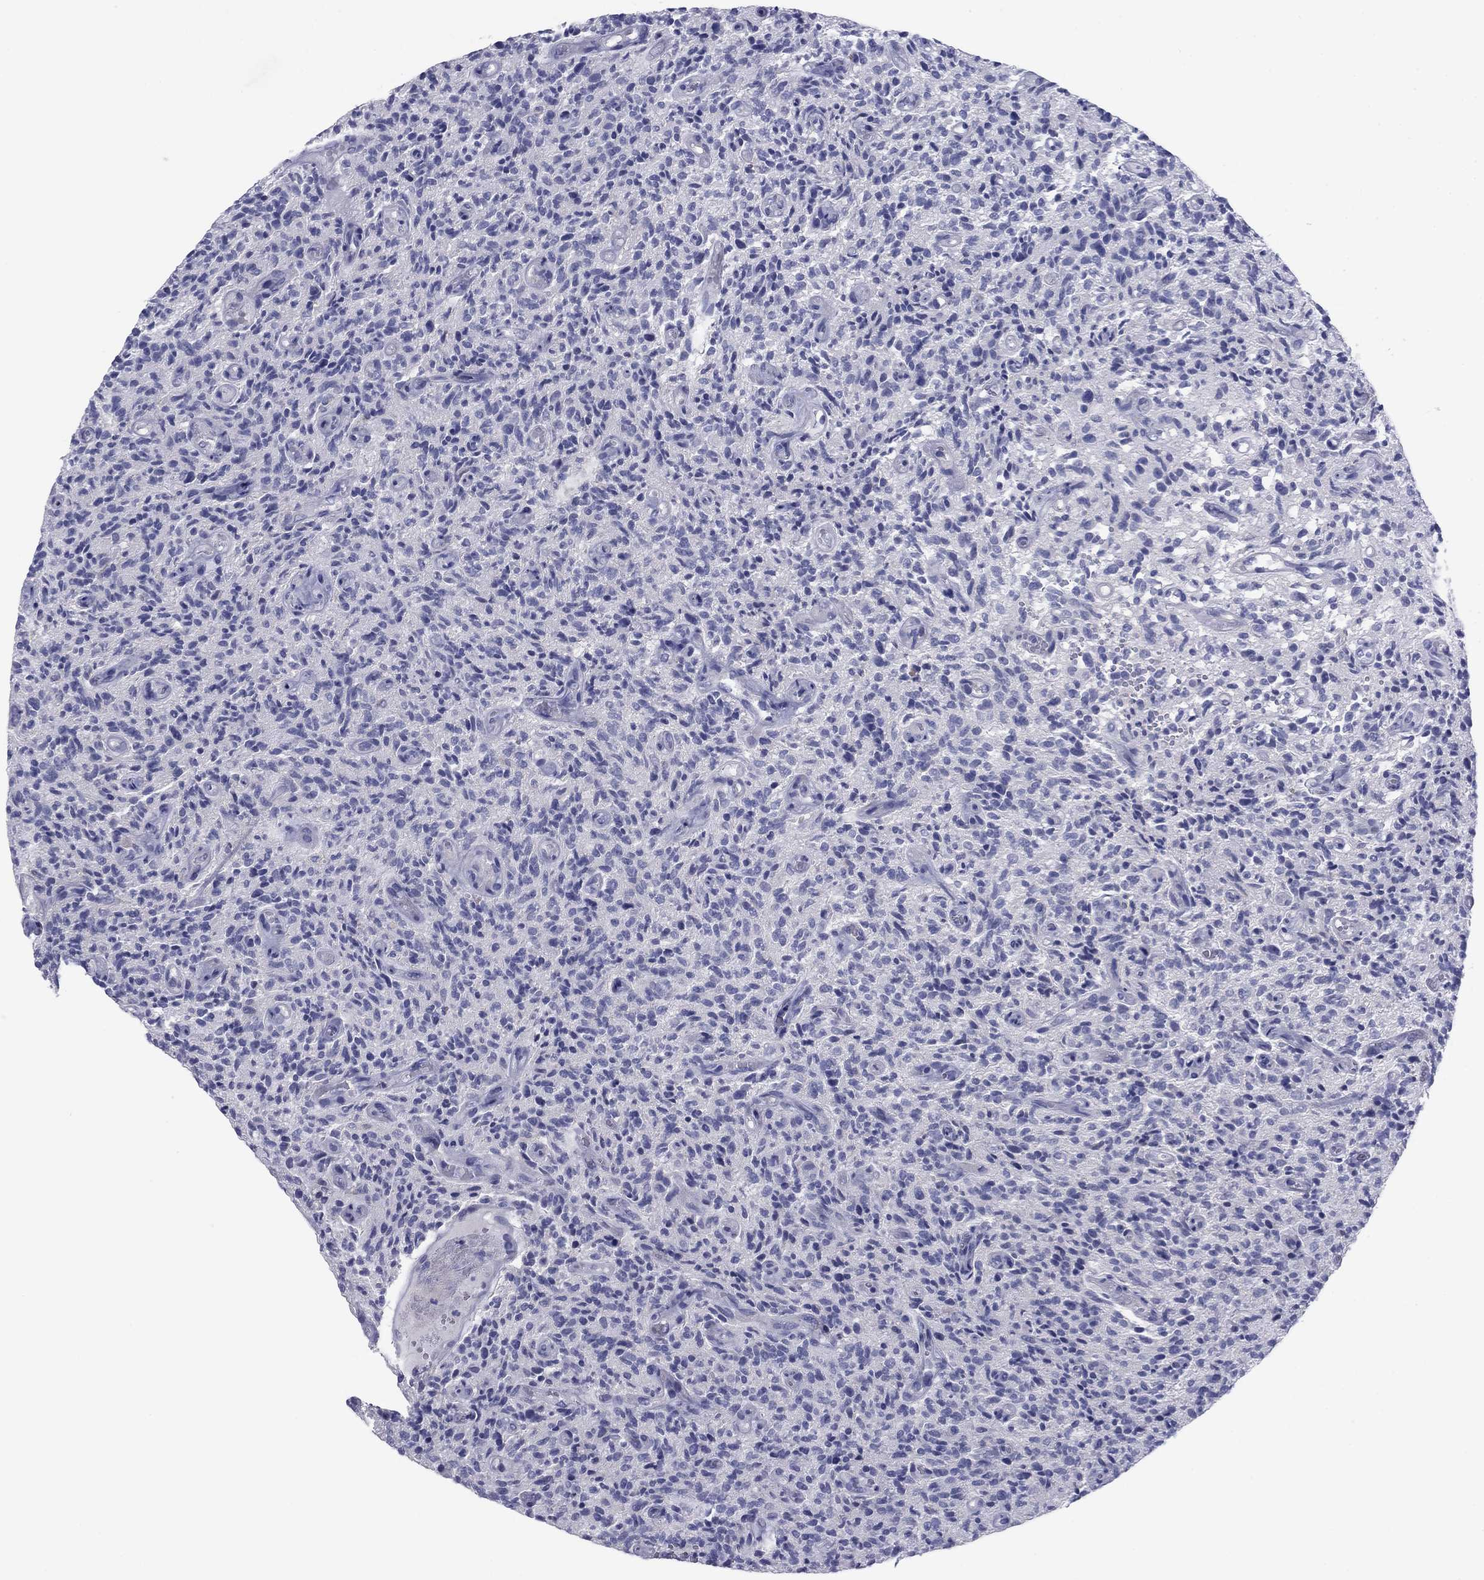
{"staining": {"intensity": "negative", "quantity": "none", "location": "none"}, "tissue": "glioma", "cell_type": "Tumor cells", "image_type": "cancer", "snomed": [{"axis": "morphology", "description": "Glioma, malignant, High grade"}, {"axis": "topography", "description": "Brain"}], "caption": "This is a image of immunohistochemistry (IHC) staining of malignant glioma (high-grade), which shows no positivity in tumor cells.", "gene": "GRK7", "patient": {"sex": "male", "age": 64}}